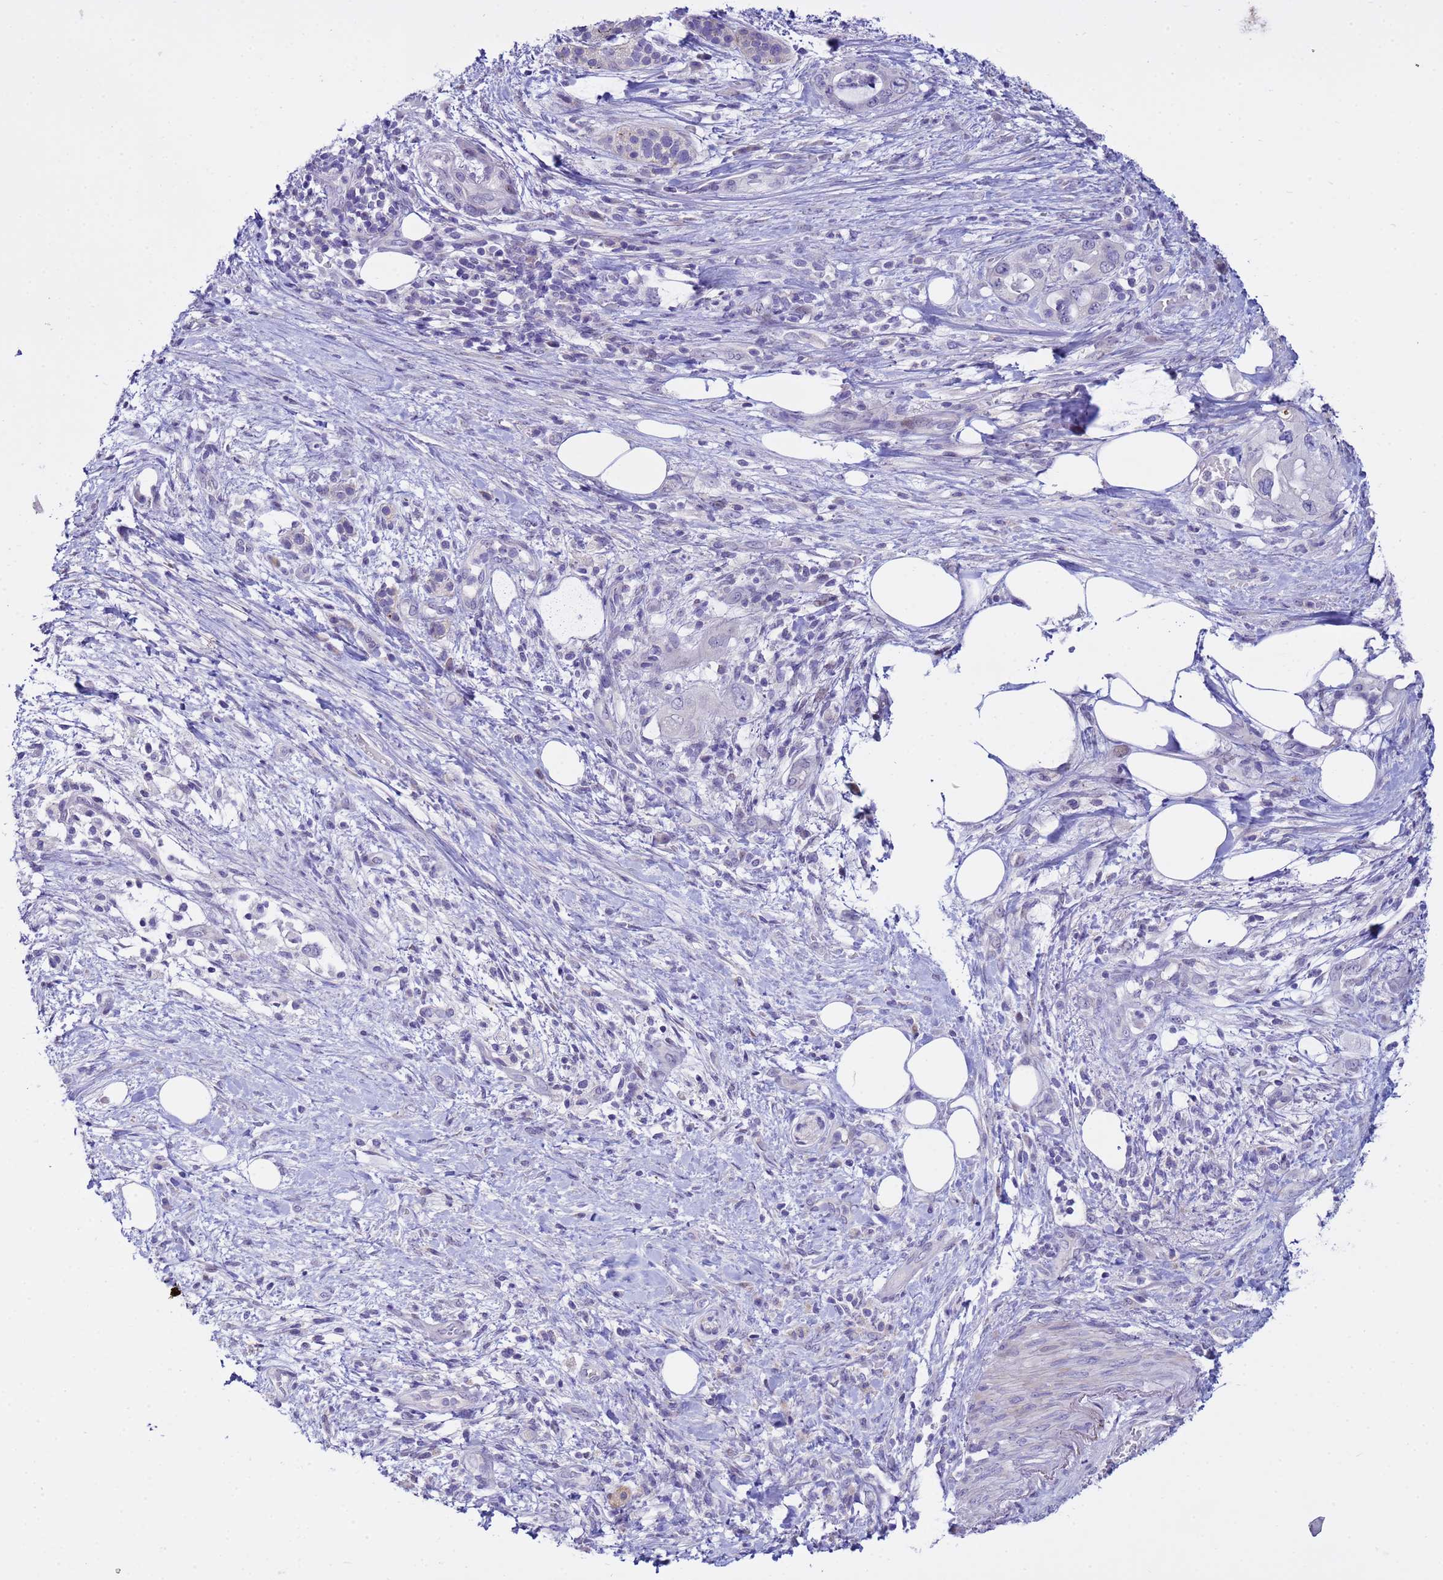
{"staining": {"intensity": "negative", "quantity": "none", "location": "none"}, "tissue": "pancreatic cancer", "cell_type": "Tumor cells", "image_type": "cancer", "snomed": [{"axis": "morphology", "description": "Adenocarcinoma, NOS"}, {"axis": "topography", "description": "Pancreas"}], "caption": "Adenocarcinoma (pancreatic) was stained to show a protein in brown. There is no significant staining in tumor cells.", "gene": "IGSF11", "patient": {"sex": "female", "age": 61}}